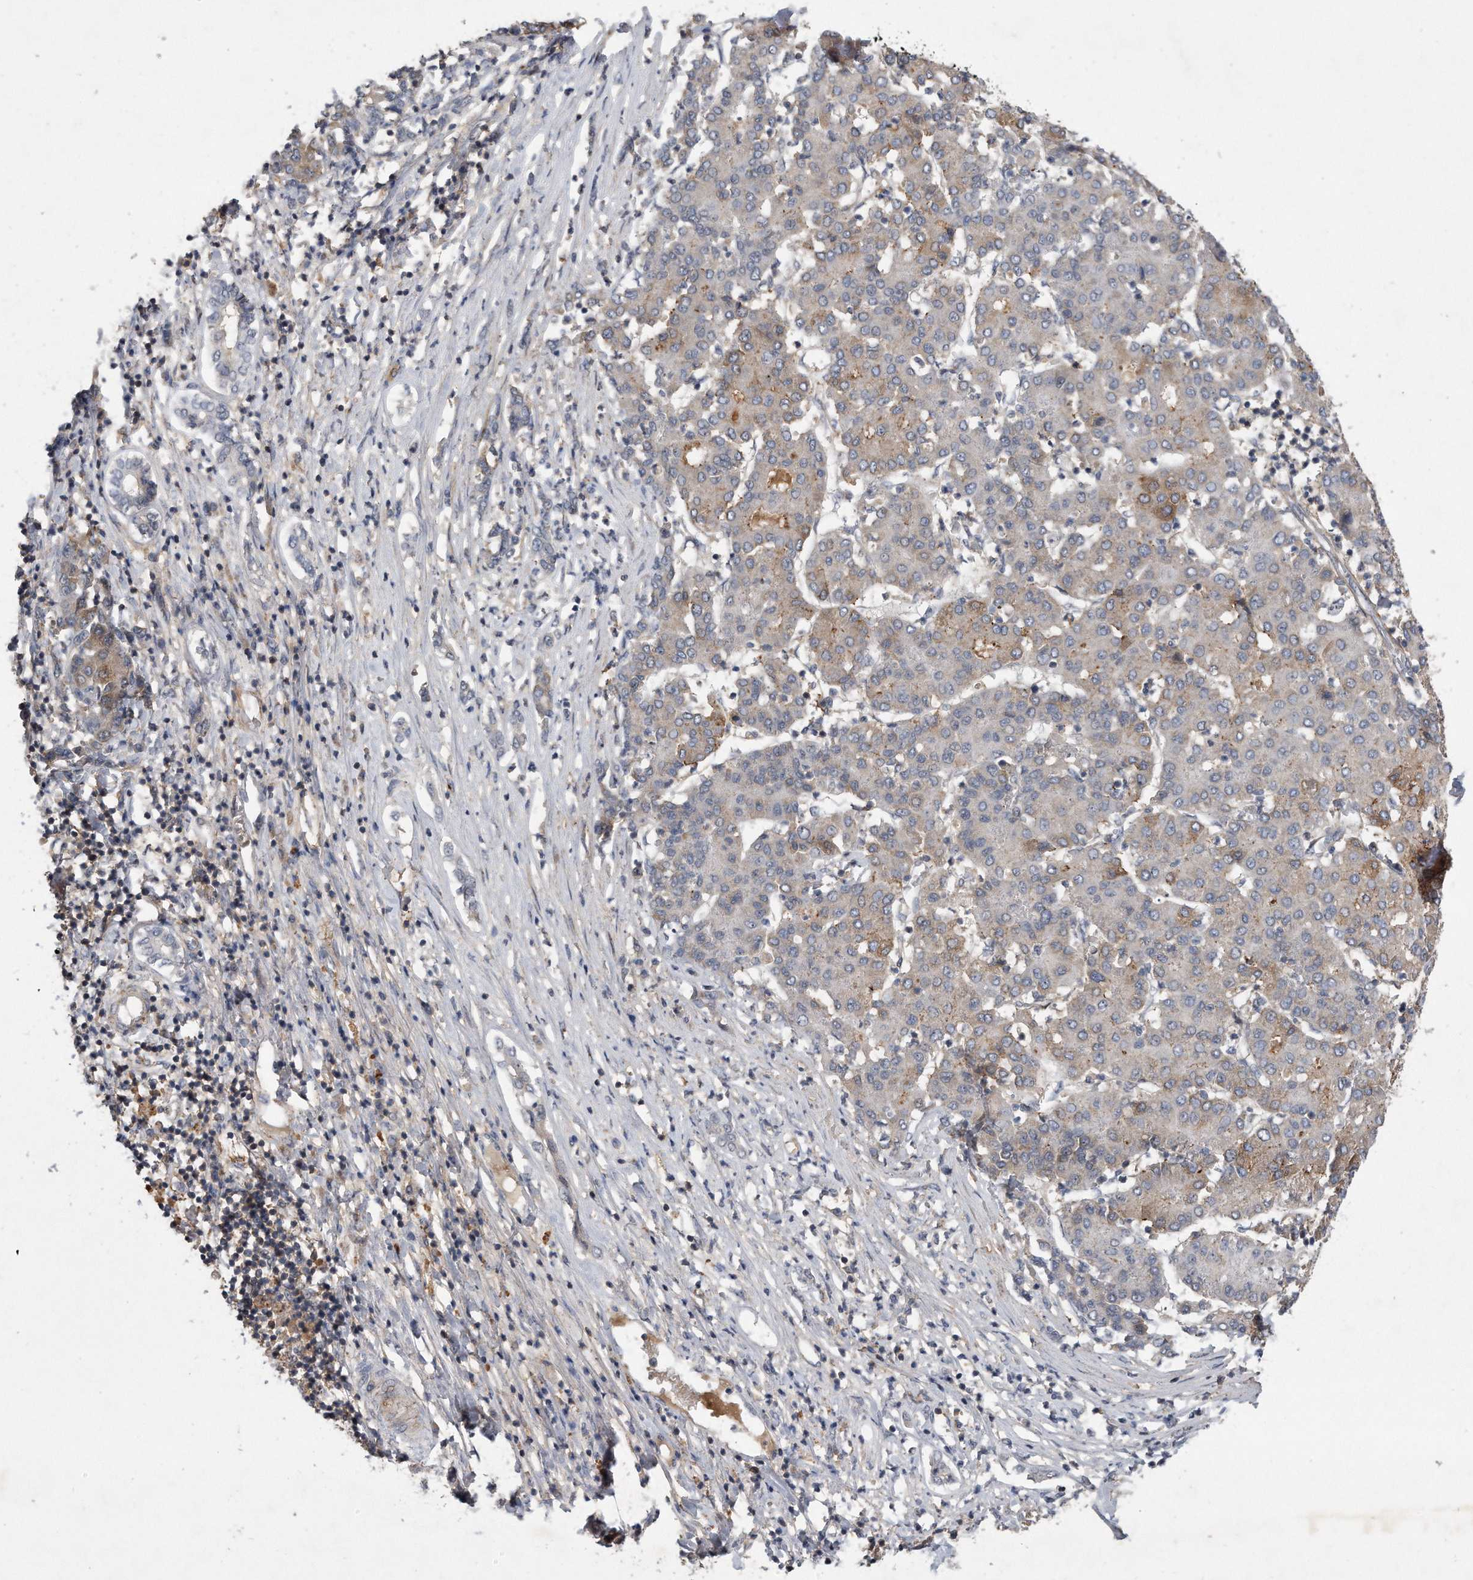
{"staining": {"intensity": "moderate", "quantity": "<25%", "location": "cytoplasmic/membranous"}, "tissue": "liver cancer", "cell_type": "Tumor cells", "image_type": "cancer", "snomed": [{"axis": "morphology", "description": "Carcinoma, Hepatocellular, NOS"}, {"axis": "topography", "description": "Liver"}], "caption": "Tumor cells reveal low levels of moderate cytoplasmic/membranous expression in approximately <25% of cells in hepatocellular carcinoma (liver).", "gene": "PGBD2", "patient": {"sex": "male", "age": 65}}